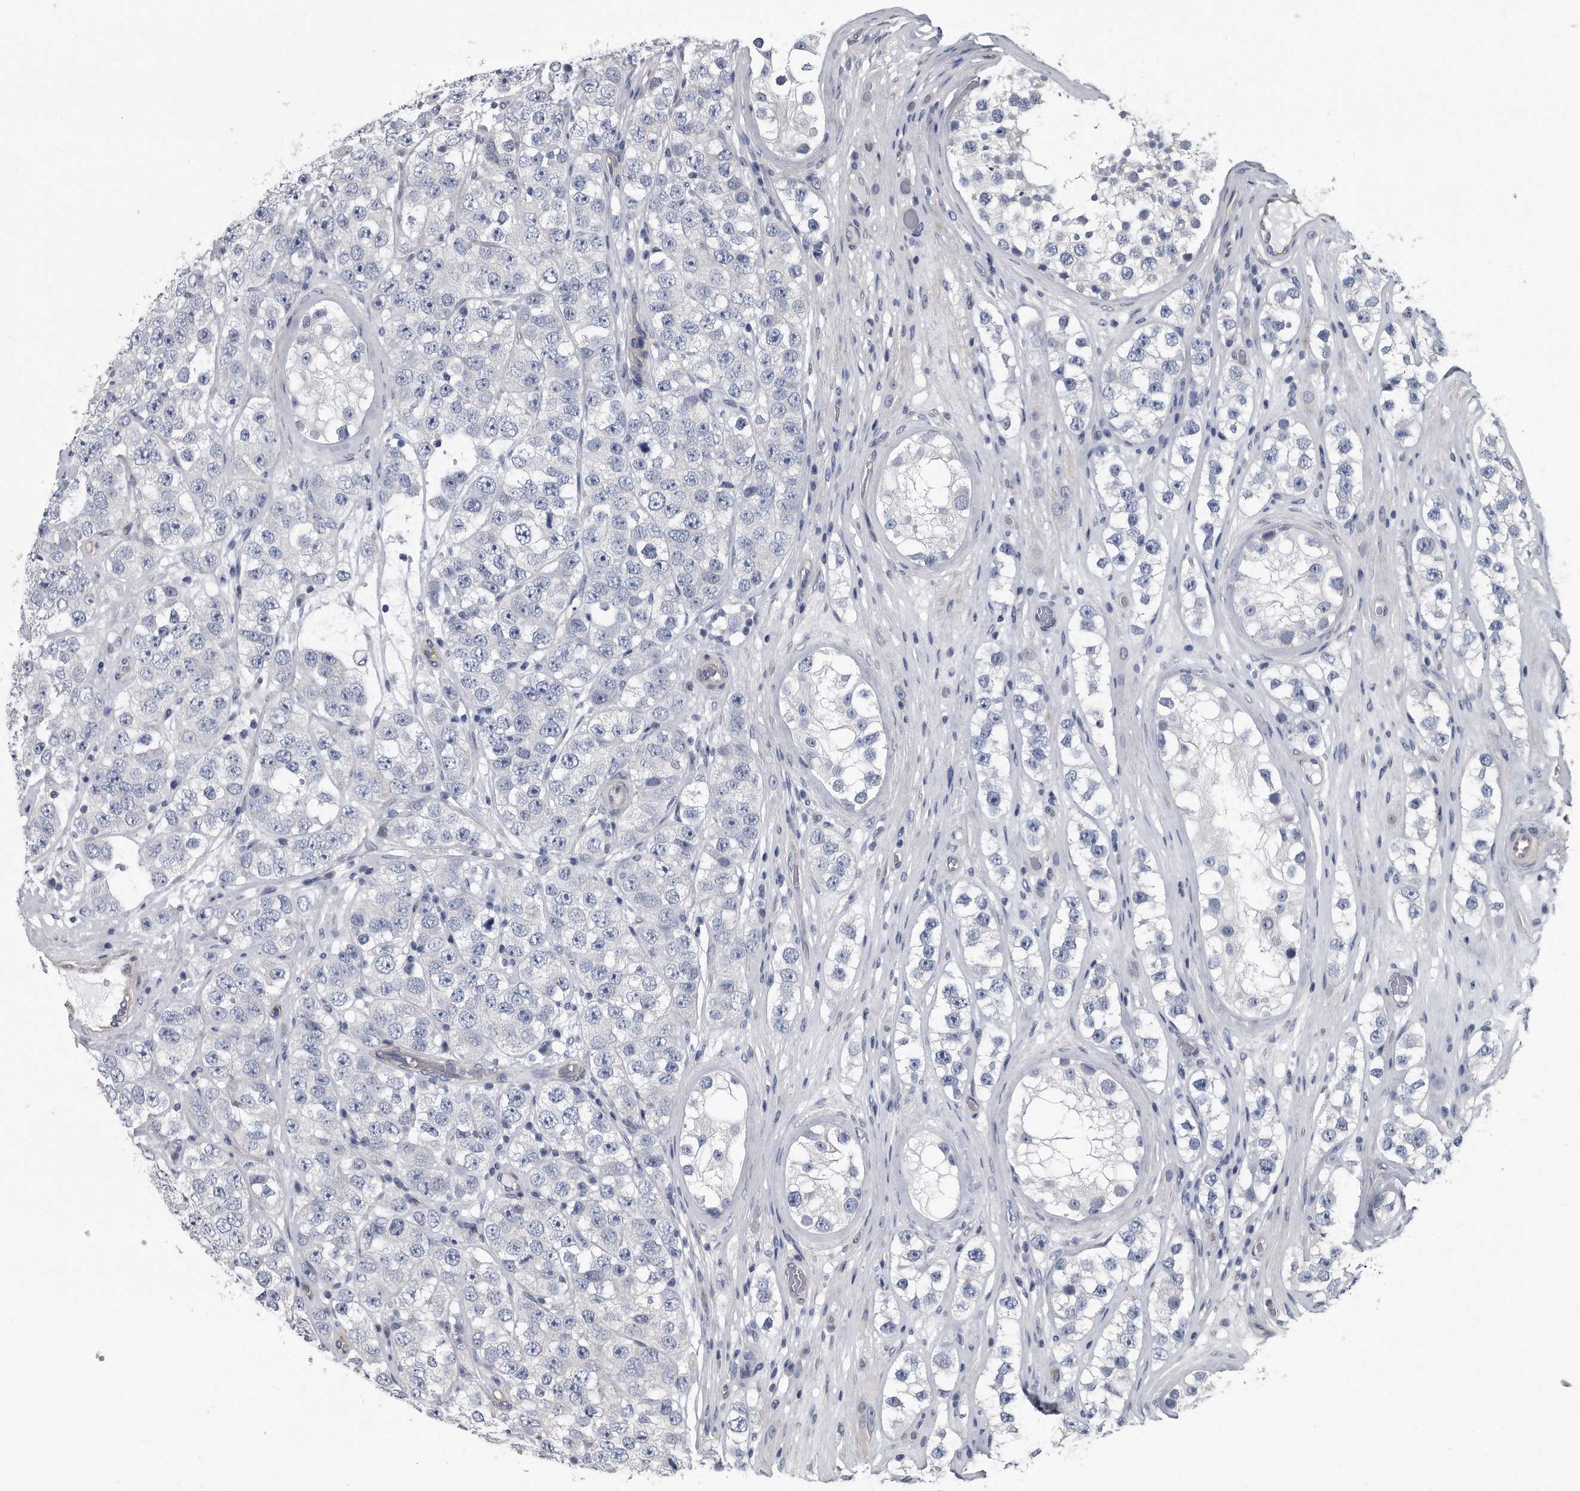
{"staining": {"intensity": "negative", "quantity": "none", "location": "none"}, "tissue": "testis cancer", "cell_type": "Tumor cells", "image_type": "cancer", "snomed": [{"axis": "morphology", "description": "Seminoma, NOS"}, {"axis": "topography", "description": "Testis"}], "caption": "Immunohistochemistry of human testis seminoma exhibits no positivity in tumor cells.", "gene": "ARMCX1", "patient": {"sex": "male", "age": 28}}